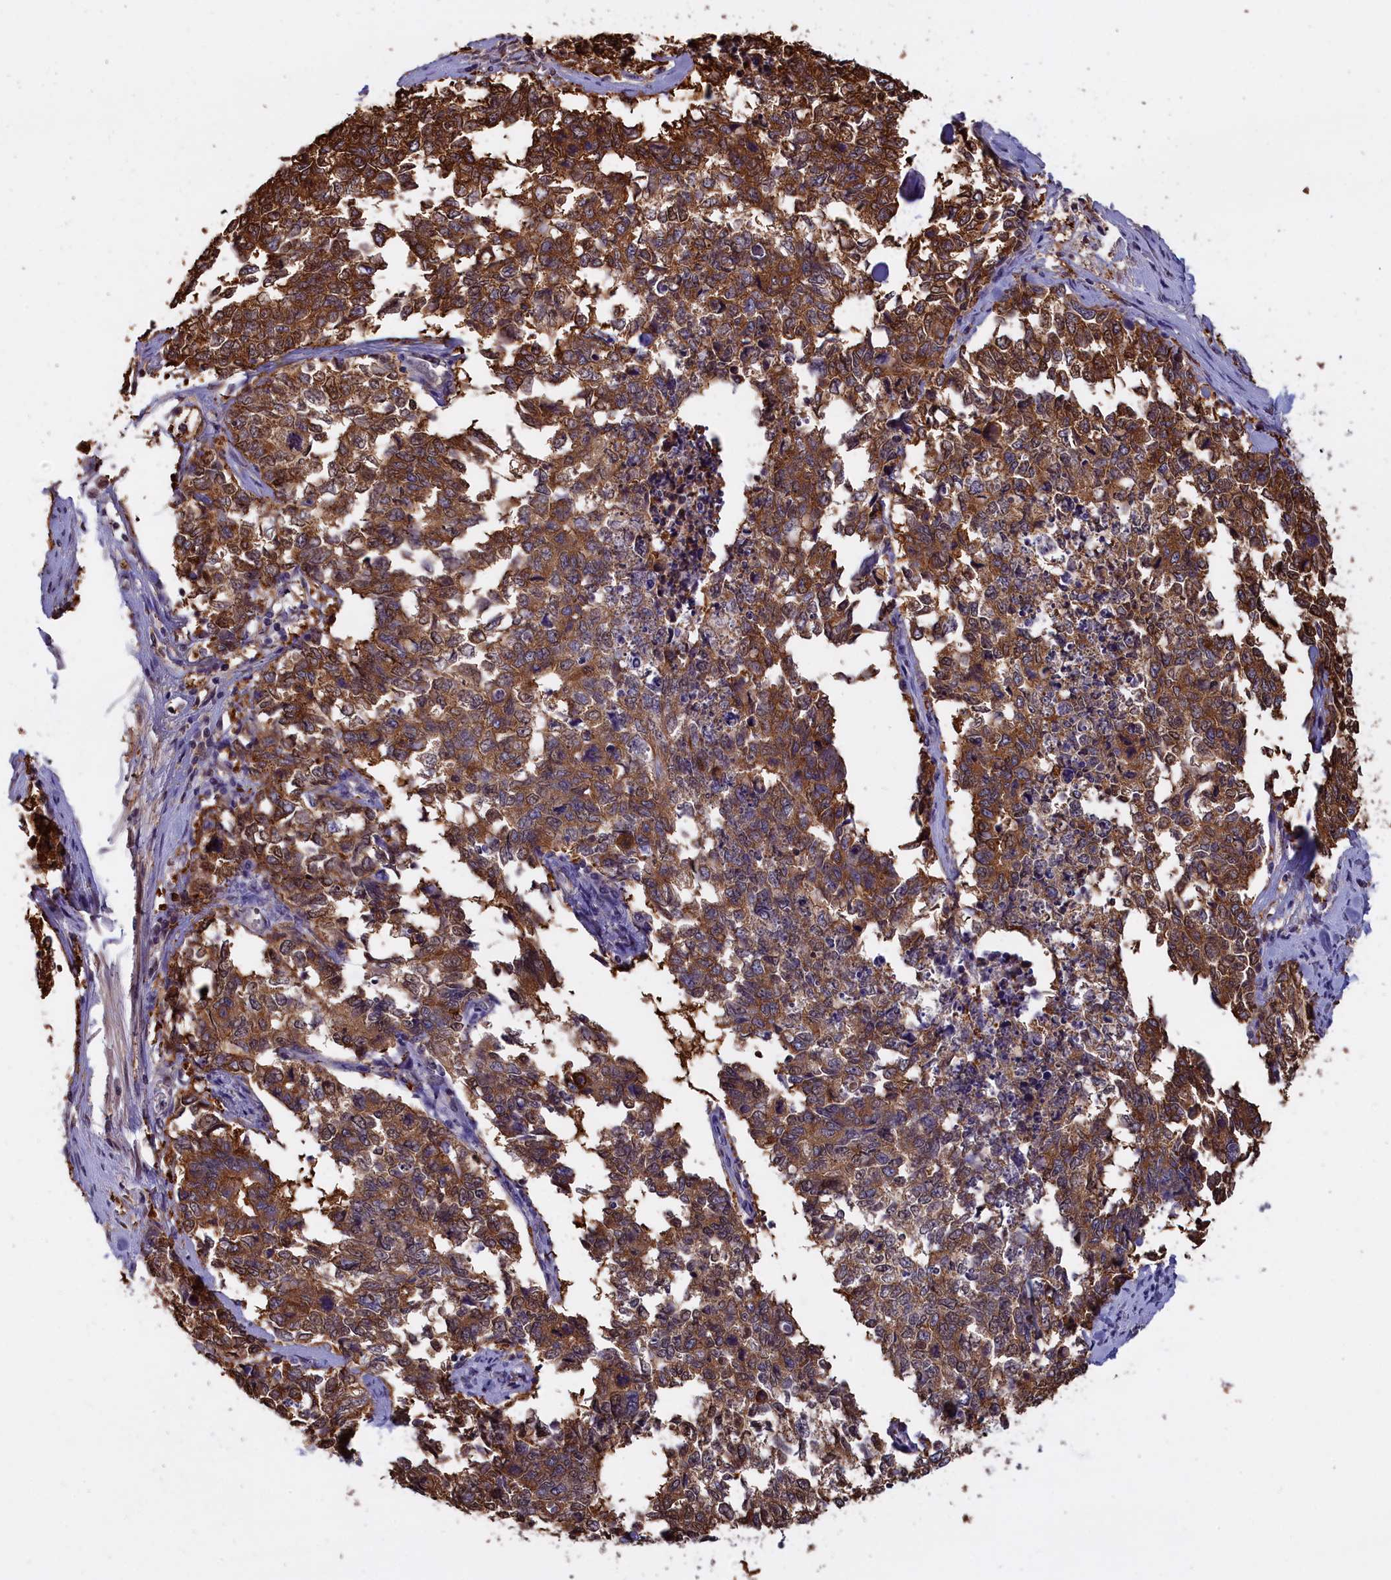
{"staining": {"intensity": "moderate", "quantity": ">75%", "location": "cytoplasmic/membranous,nuclear"}, "tissue": "cervical cancer", "cell_type": "Tumor cells", "image_type": "cancer", "snomed": [{"axis": "morphology", "description": "Squamous cell carcinoma, NOS"}, {"axis": "topography", "description": "Cervix"}], "caption": "Tumor cells display moderate cytoplasmic/membranous and nuclear positivity in approximately >75% of cells in cervical cancer.", "gene": "ABCC8", "patient": {"sex": "female", "age": 63}}